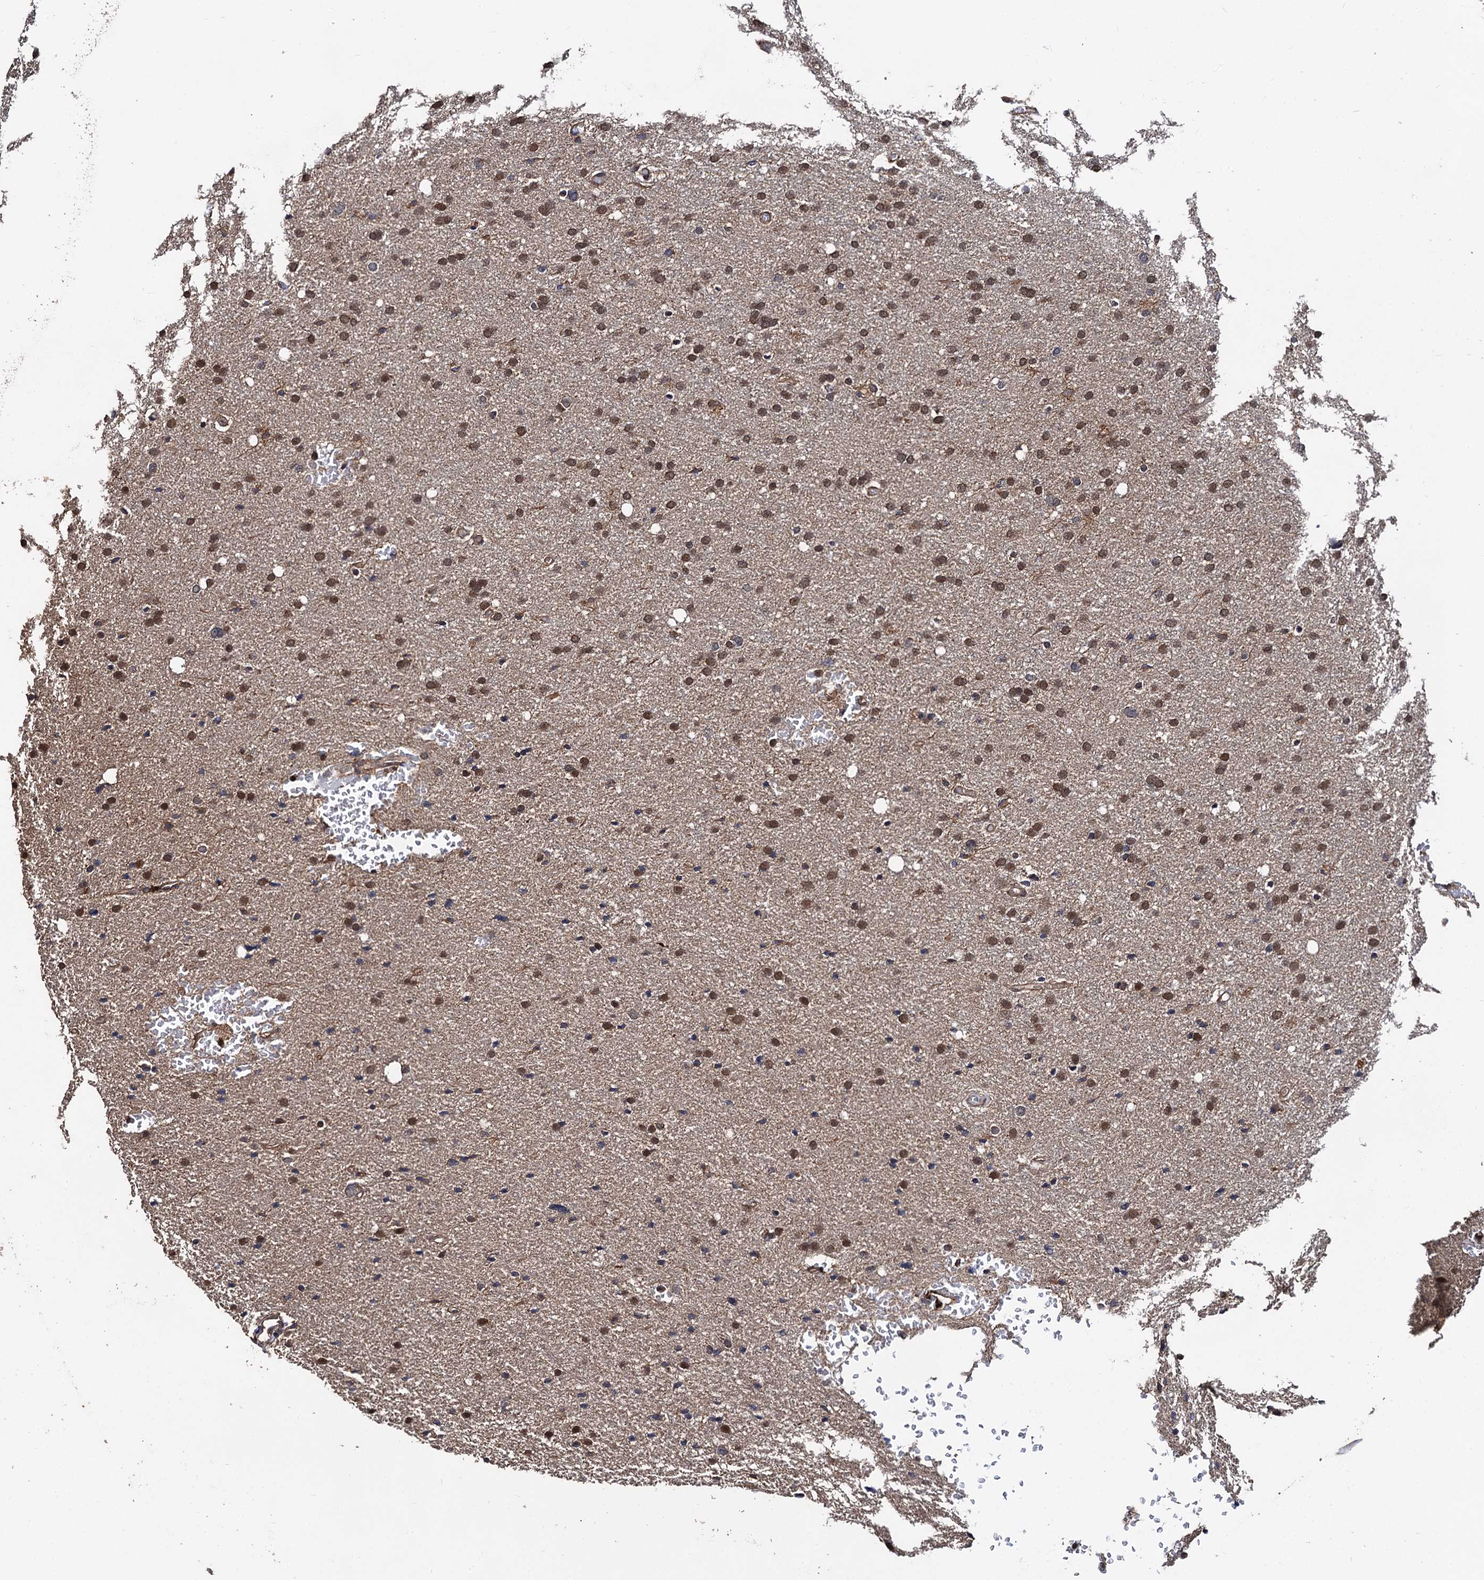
{"staining": {"intensity": "weak", "quantity": ">75%", "location": "cytoplasmic/membranous,nuclear"}, "tissue": "glioma", "cell_type": "Tumor cells", "image_type": "cancer", "snomed": [{"axis": "morphology", "description": "Glioma, malignant, High grade"}, {"axis": "topography", "description": "Cerebral cortex"}], "caption": "High-grade glioma (malignant) stained for a protein (brown) reveals weak cytoplasmic/membranous and nuclear positive staining in approximately >75% of tumor cells.", "gene": "MIER2", "patient": {"sex": "female", "age": 36}}